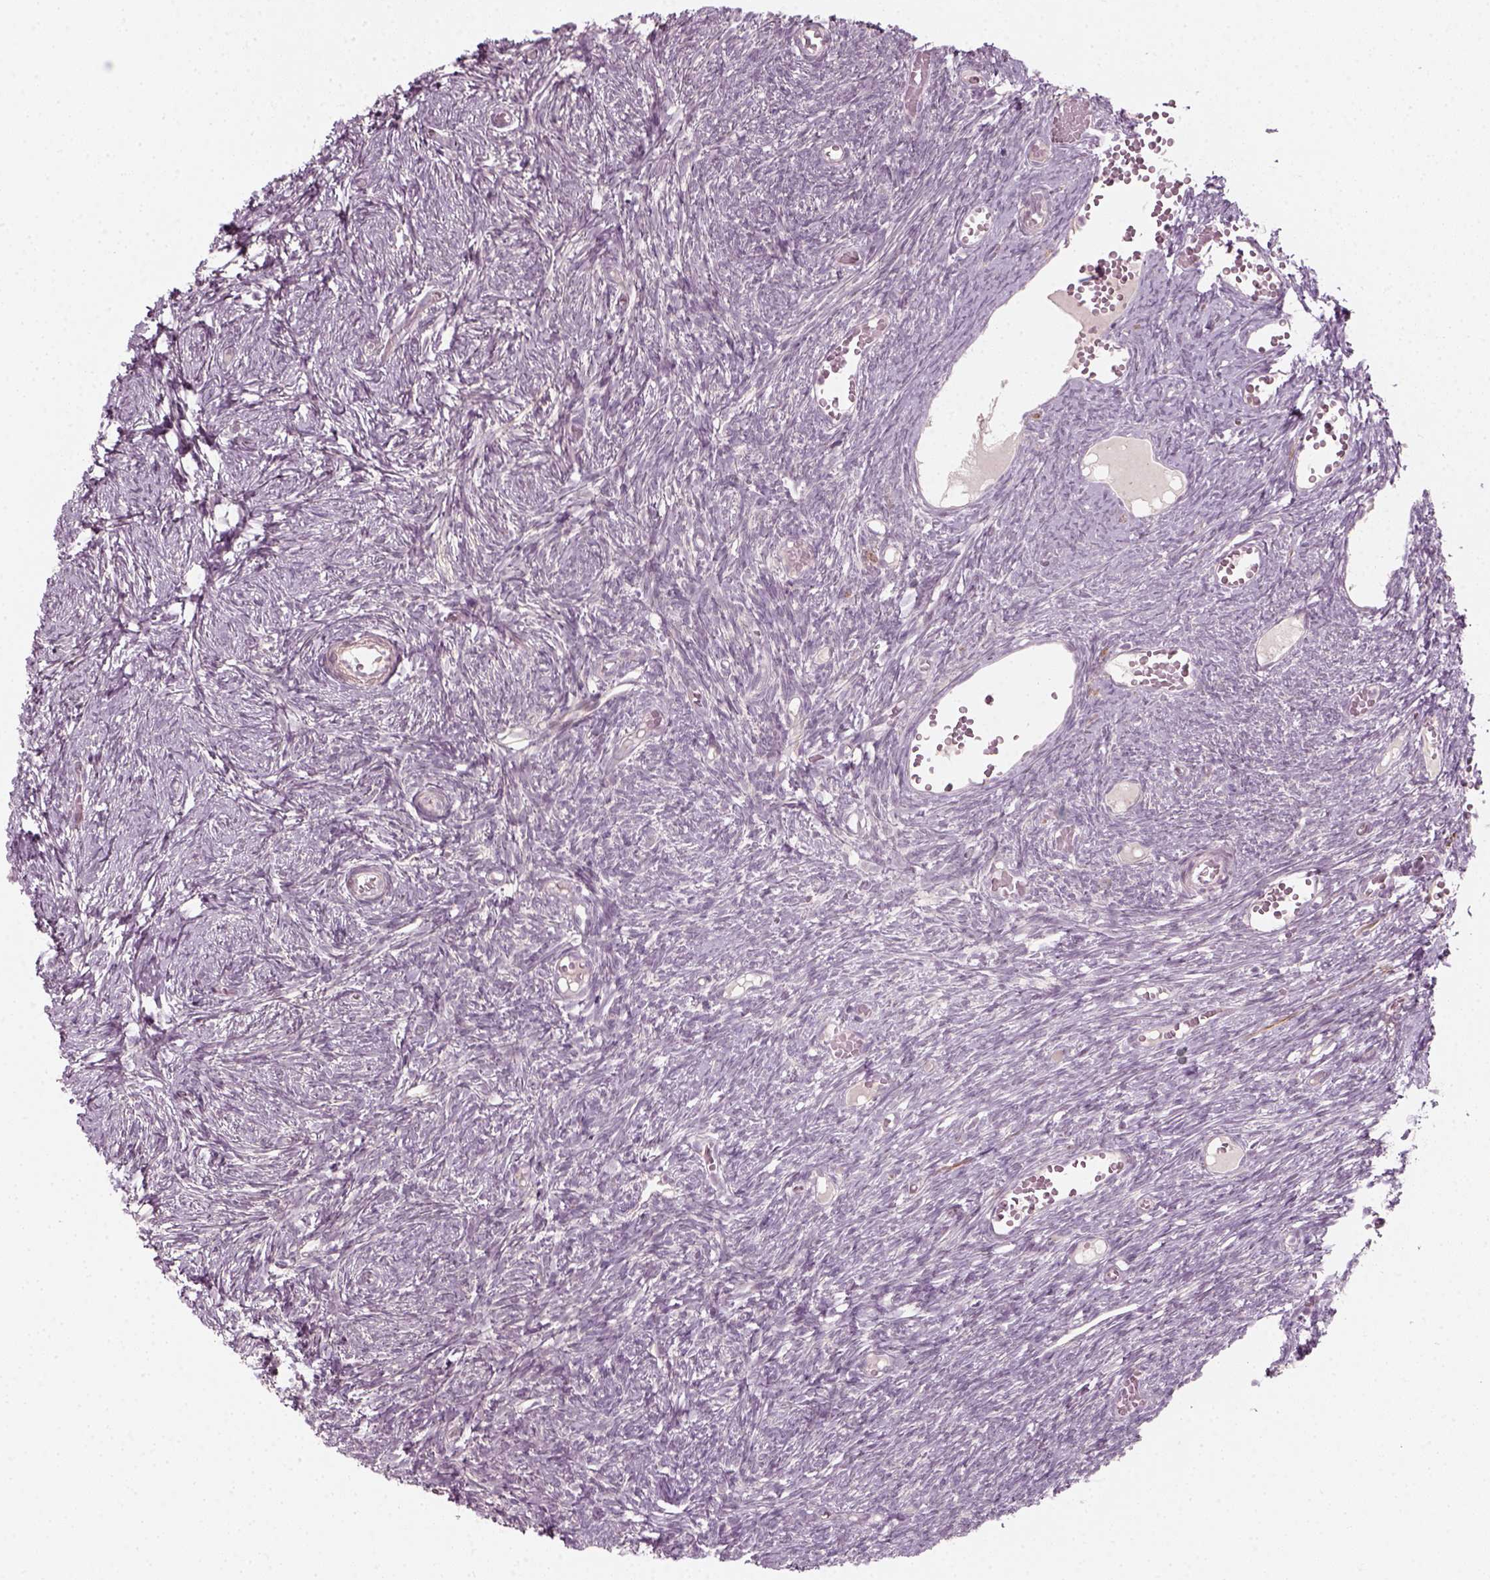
{"staining": {"intensity": "negative", "quantity": "none", "location": "none"}, "tissue": "ovary", "cell_type": "Follicle cells", "image_type": "normal", "snomed": [{"axis": "morphology", "description": "Normal tissue, NOS"}, {"axis": "topography", "description": "Ovary"}], "caption": "Follicle cells show no significant positivity in benign ovary. The staining is performed using DAB (3,3'-diaminobenzidine) brown chromogen with nuclei counter-stained in using hematoxylin.", "gene": "MLIP", "patient": {"sex": "female", "age": 39}}